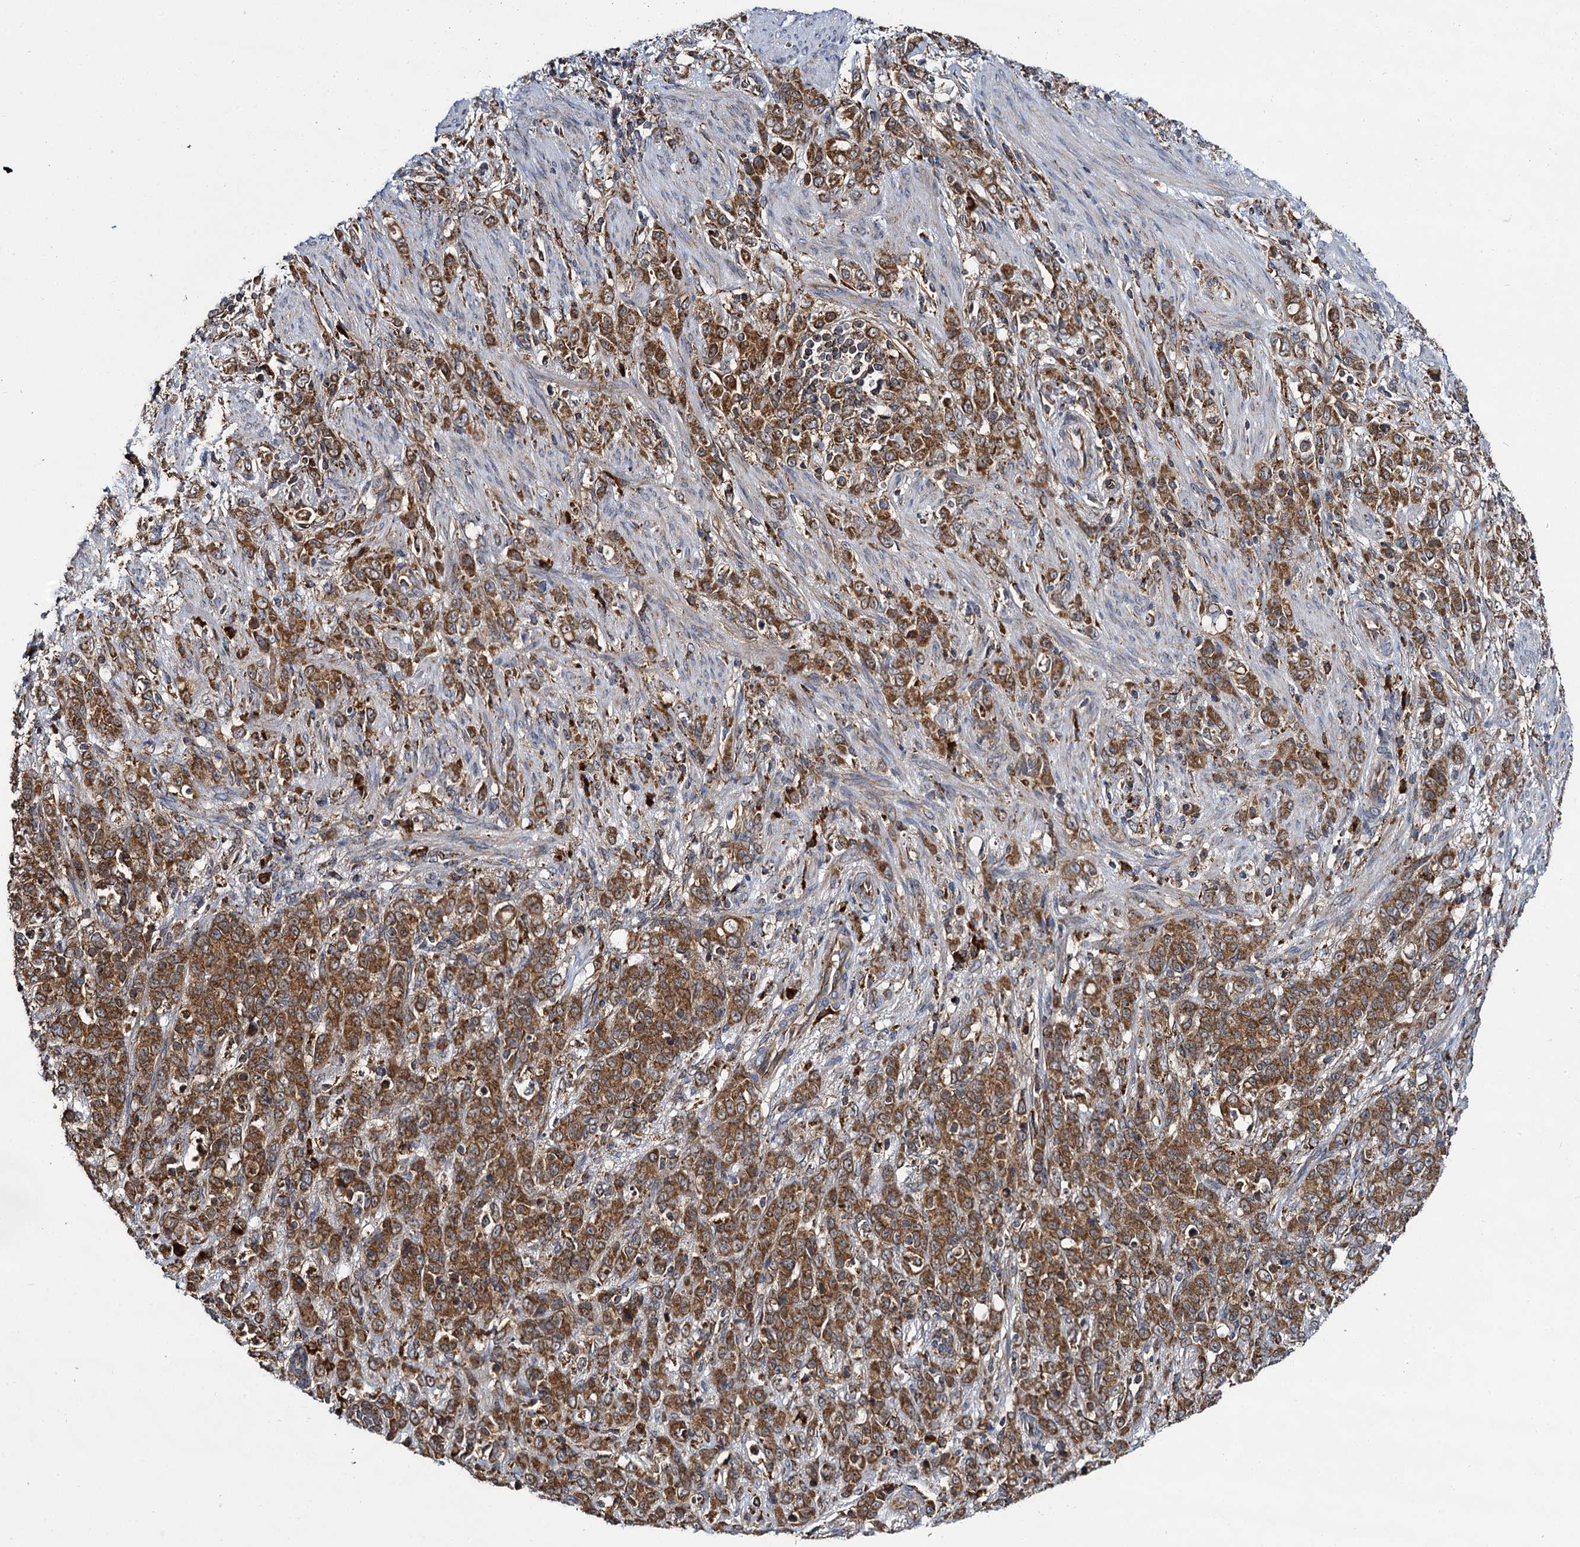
{"staining": {"intensity": "moderate", "quantity": ">75%", "location": "cytoplasmic/membranous"}, "tissue": "stomach cancer", "cell_type": "Tumor cells", "image_type": "cancer", "snomed": [{"axis": "morphology", "description": "Adenocarcinoma, NOS"}, {"axis": "topography", "description": "Stomach"}], "caption": "Human adenocarcinoma (stomach) stained with a protein marker shows moderate staining in tumor cells.", "gene": "UFM1", "patient": {"sex": "female", "age": 79}}